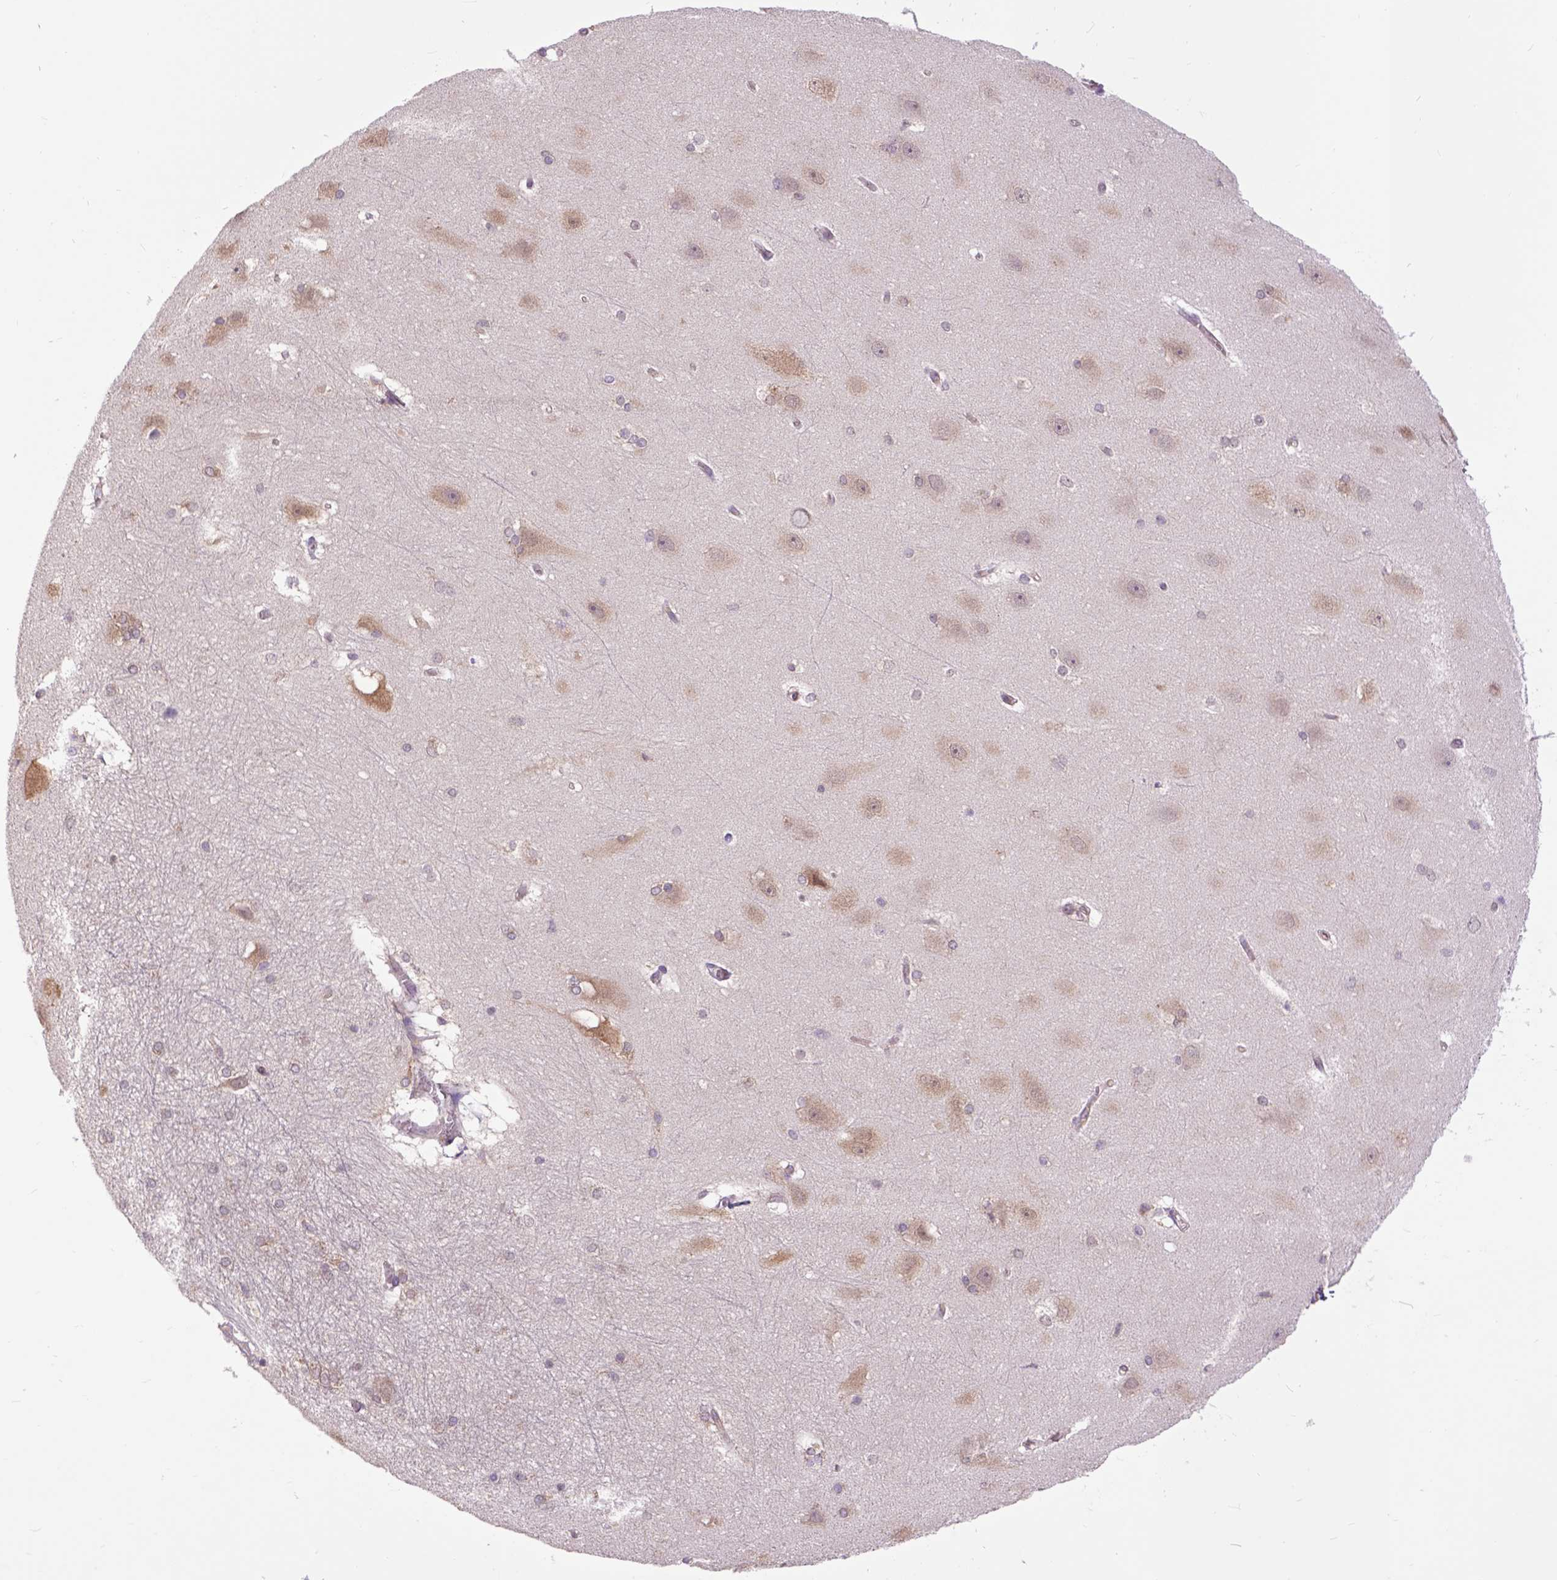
{"staining": {"intensity": "negative", "quantity": "none", "location": "none"}, "tissue": "hippocampus", "cell_type": "Glial cells", "image_type": "normal", "snomed": [{"axis": "morphology", "description": "Normal tissue, NOS"}, {"axis": "topography", "description": "Cerebral cortex"}, {"axis": "topography", "description": "Hippocampus"}], "caption": "Hippocampus was stained to show a protein in brown. There is no significant staining in glial cells. (Brightfield microscopy of DAB IHC at high magnification).", "gene": "ARL1", "patient": {"sex": "female", "age": 19}}